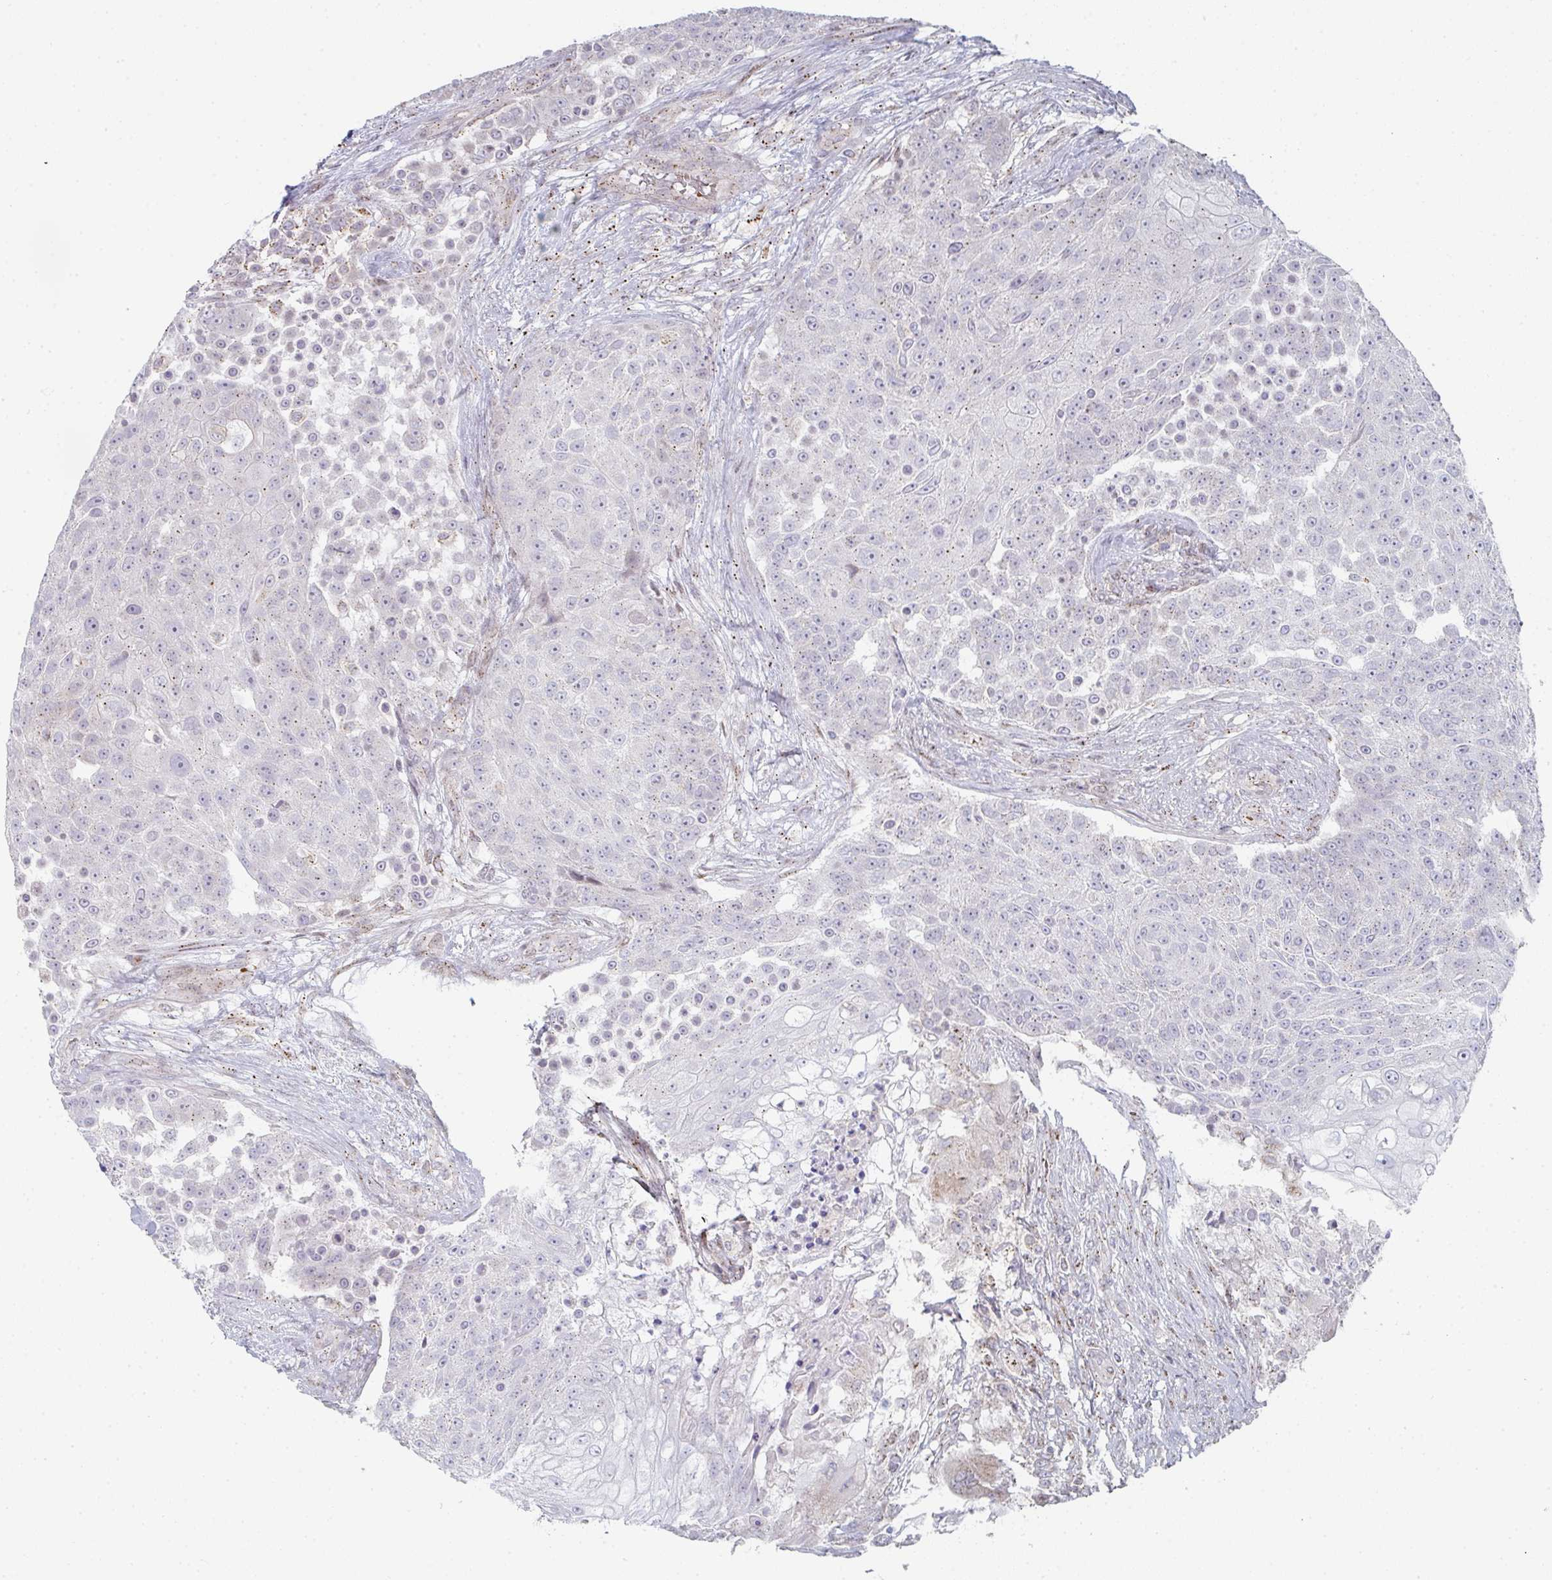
{"staining": {"intensity": "weak", "quantity": "<25%", "location": "cytoplasmic/membranous"}, "tissue": "urothelial cancer", "cell_type": "Tumor cells", "image_type": "cancer", "snomed": [{"axis": "morphology", "description": "Urothelial carcinoma, High grade"}, {"axis": "topography", "description": "Urinary bladder"}], "caption": "IHC photomicrograph of human urothelial cancer stained for a protein (brown), which shows no positivity in tumor cells.", "gene": "ZNF526", "patient": {"sex": "female", "age": 63}}